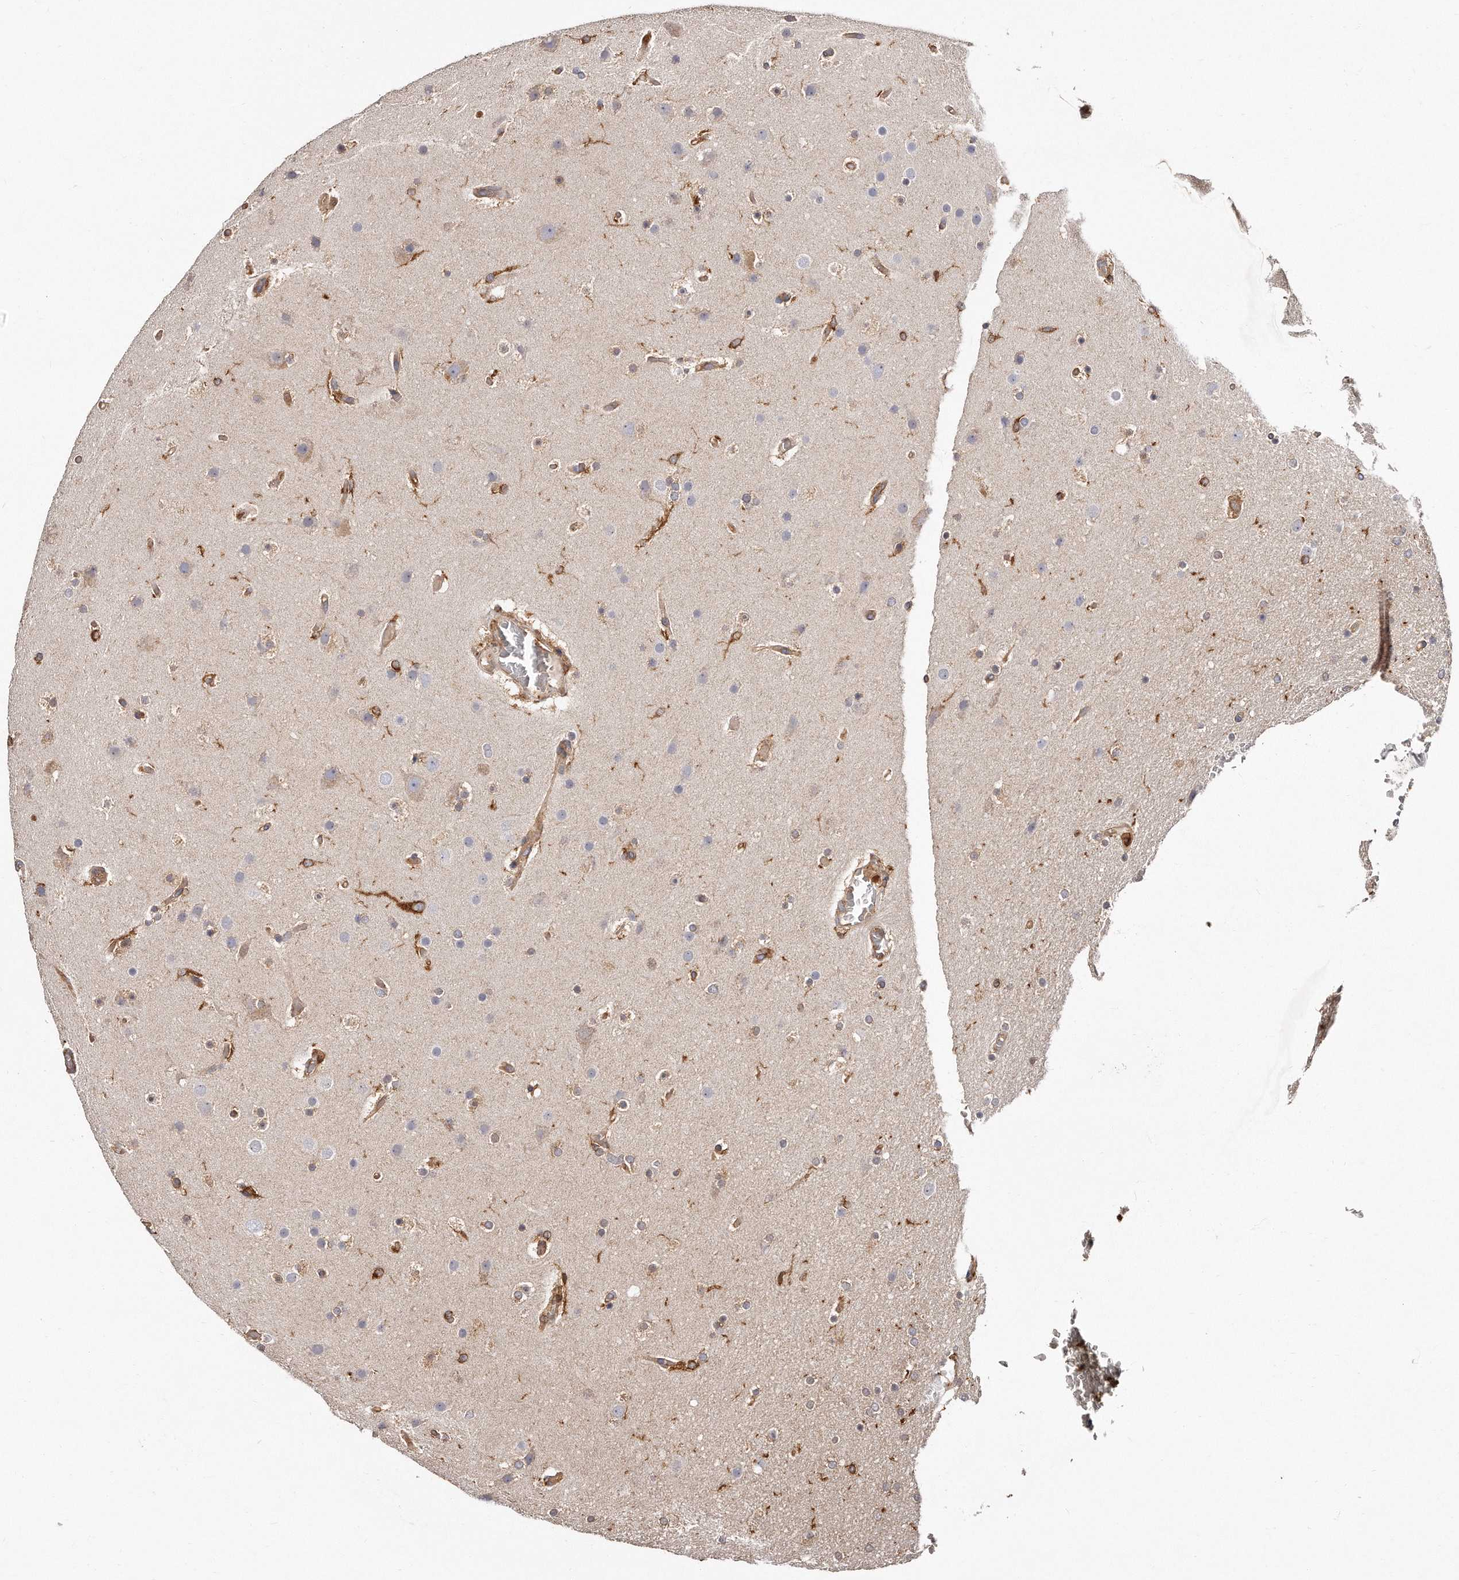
{"staining": {"intensity": "negative", "quantity": "none", "location": "none"}, "tissue": "glioma", "cell_type": "Tumor cells", "image_type": "cancer", "snomed": [{"axis": "morphology", "description": "Glioma, malignant, High grade"}, {"axis": "topography", "description": "Cerebral cortex"}], "caption": "High magnification brightfield microscopy of glioma stained with DAB (brown) and counterstained with hematoxylin (blue): tumor cells show no significant positivity.", "gene": "CAP1", "patient": {"sex": "female", "age": 36}}